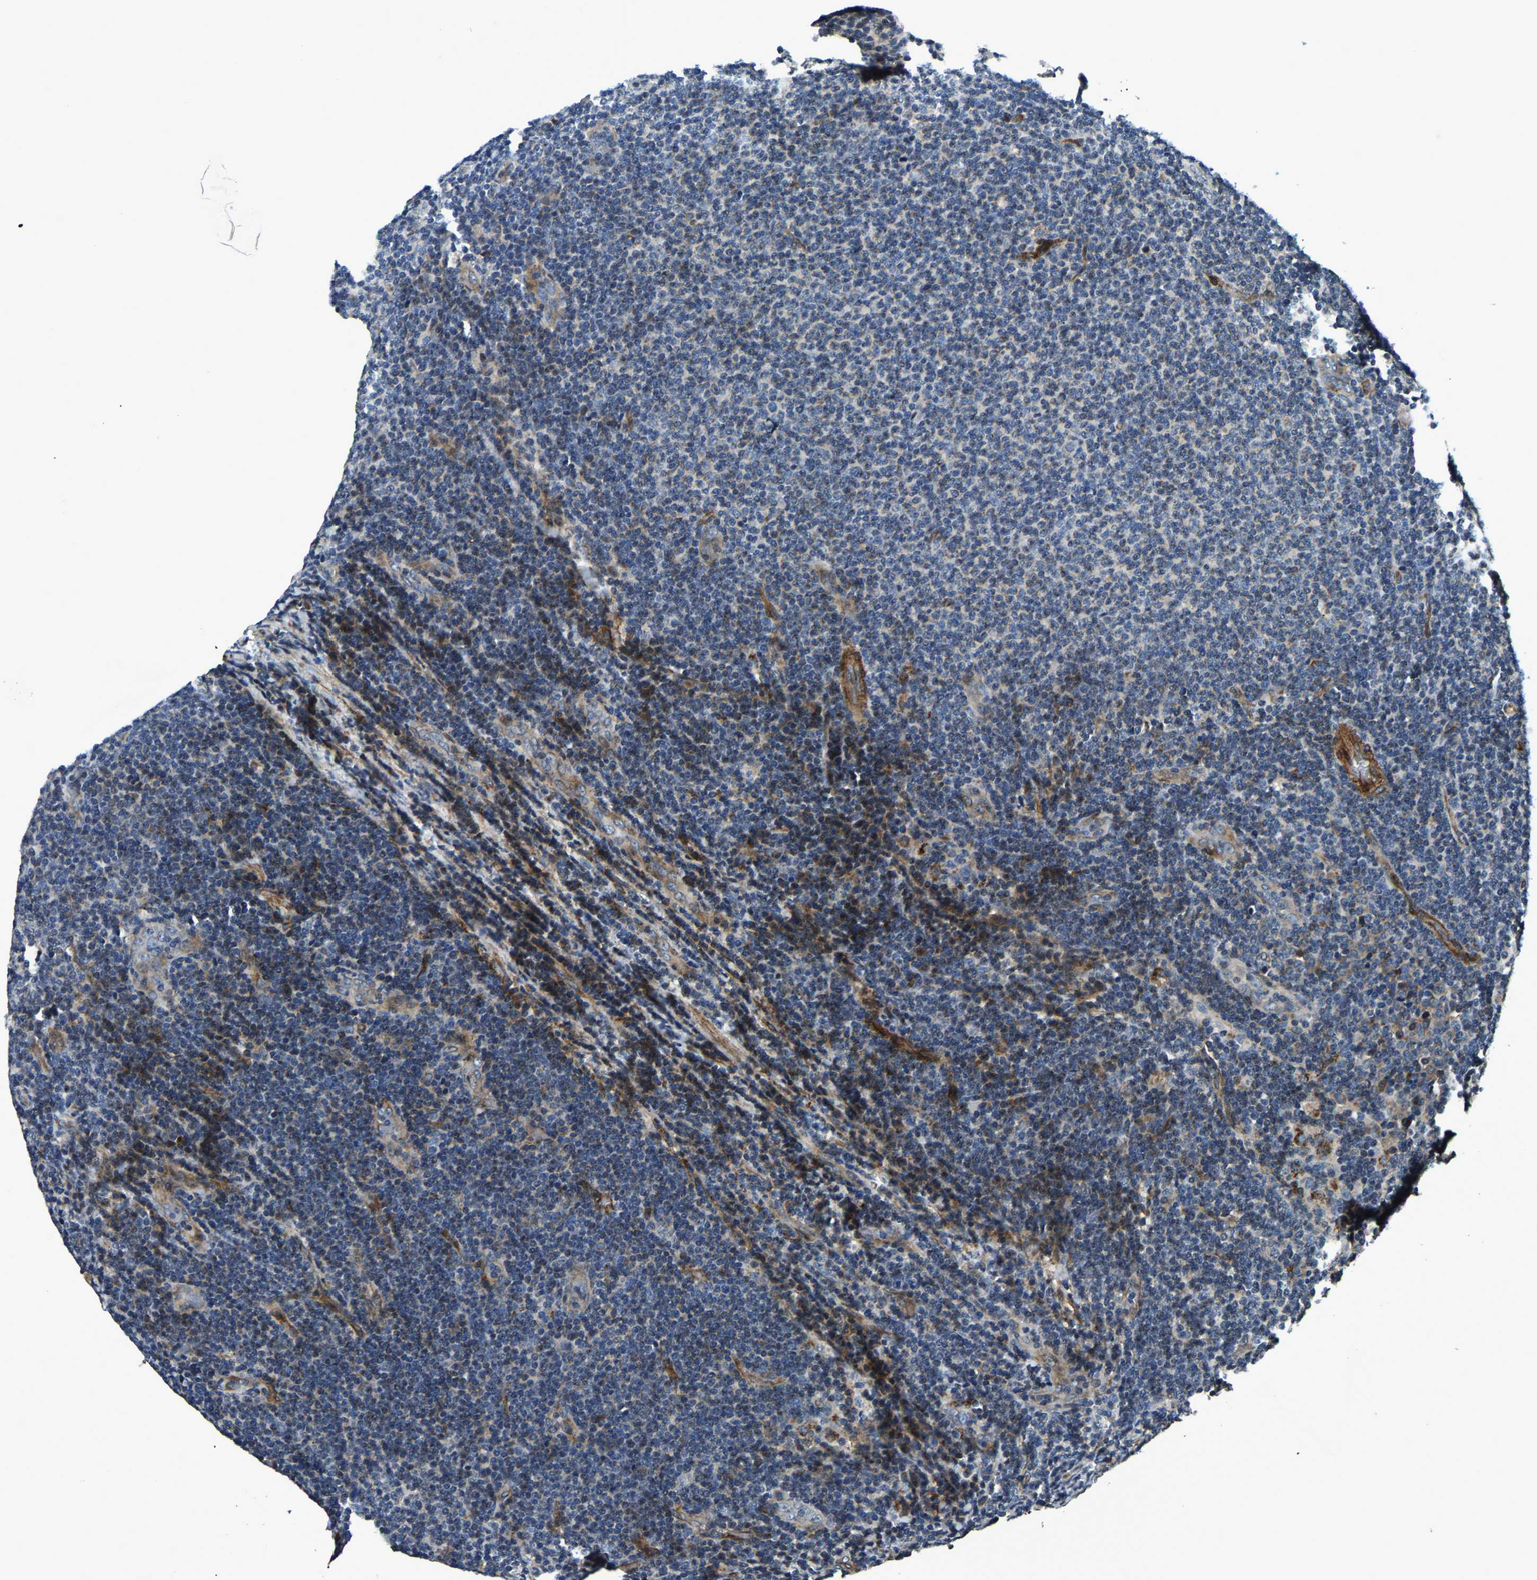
{"staining": {"intensity": "weak", "quantity": "<25%", "location": "cytoplasmic/membranous"}, "tissue": "lymphoma", "cell_type": "Tumor cells", "image_type": "cancer", "snomed": [{"axis": "morphology", "description": "Malignant lymphoma, non-Hodgkin's type, Low grade"}, {"axis": "topography", "description": "Lymph node"}], "caption": "A photomicrograph of human malignant lymphoma, non-Hodgkin's type (low-grade) is negative for staining in tumor cells. The staining is performed using DAB (3,3'-diaminobenzidine) brown chromogen with nuclei counter-stained in using hematoxylin.", "gene": "RNF39", "patient": {"sex": "male", "age": 66}}